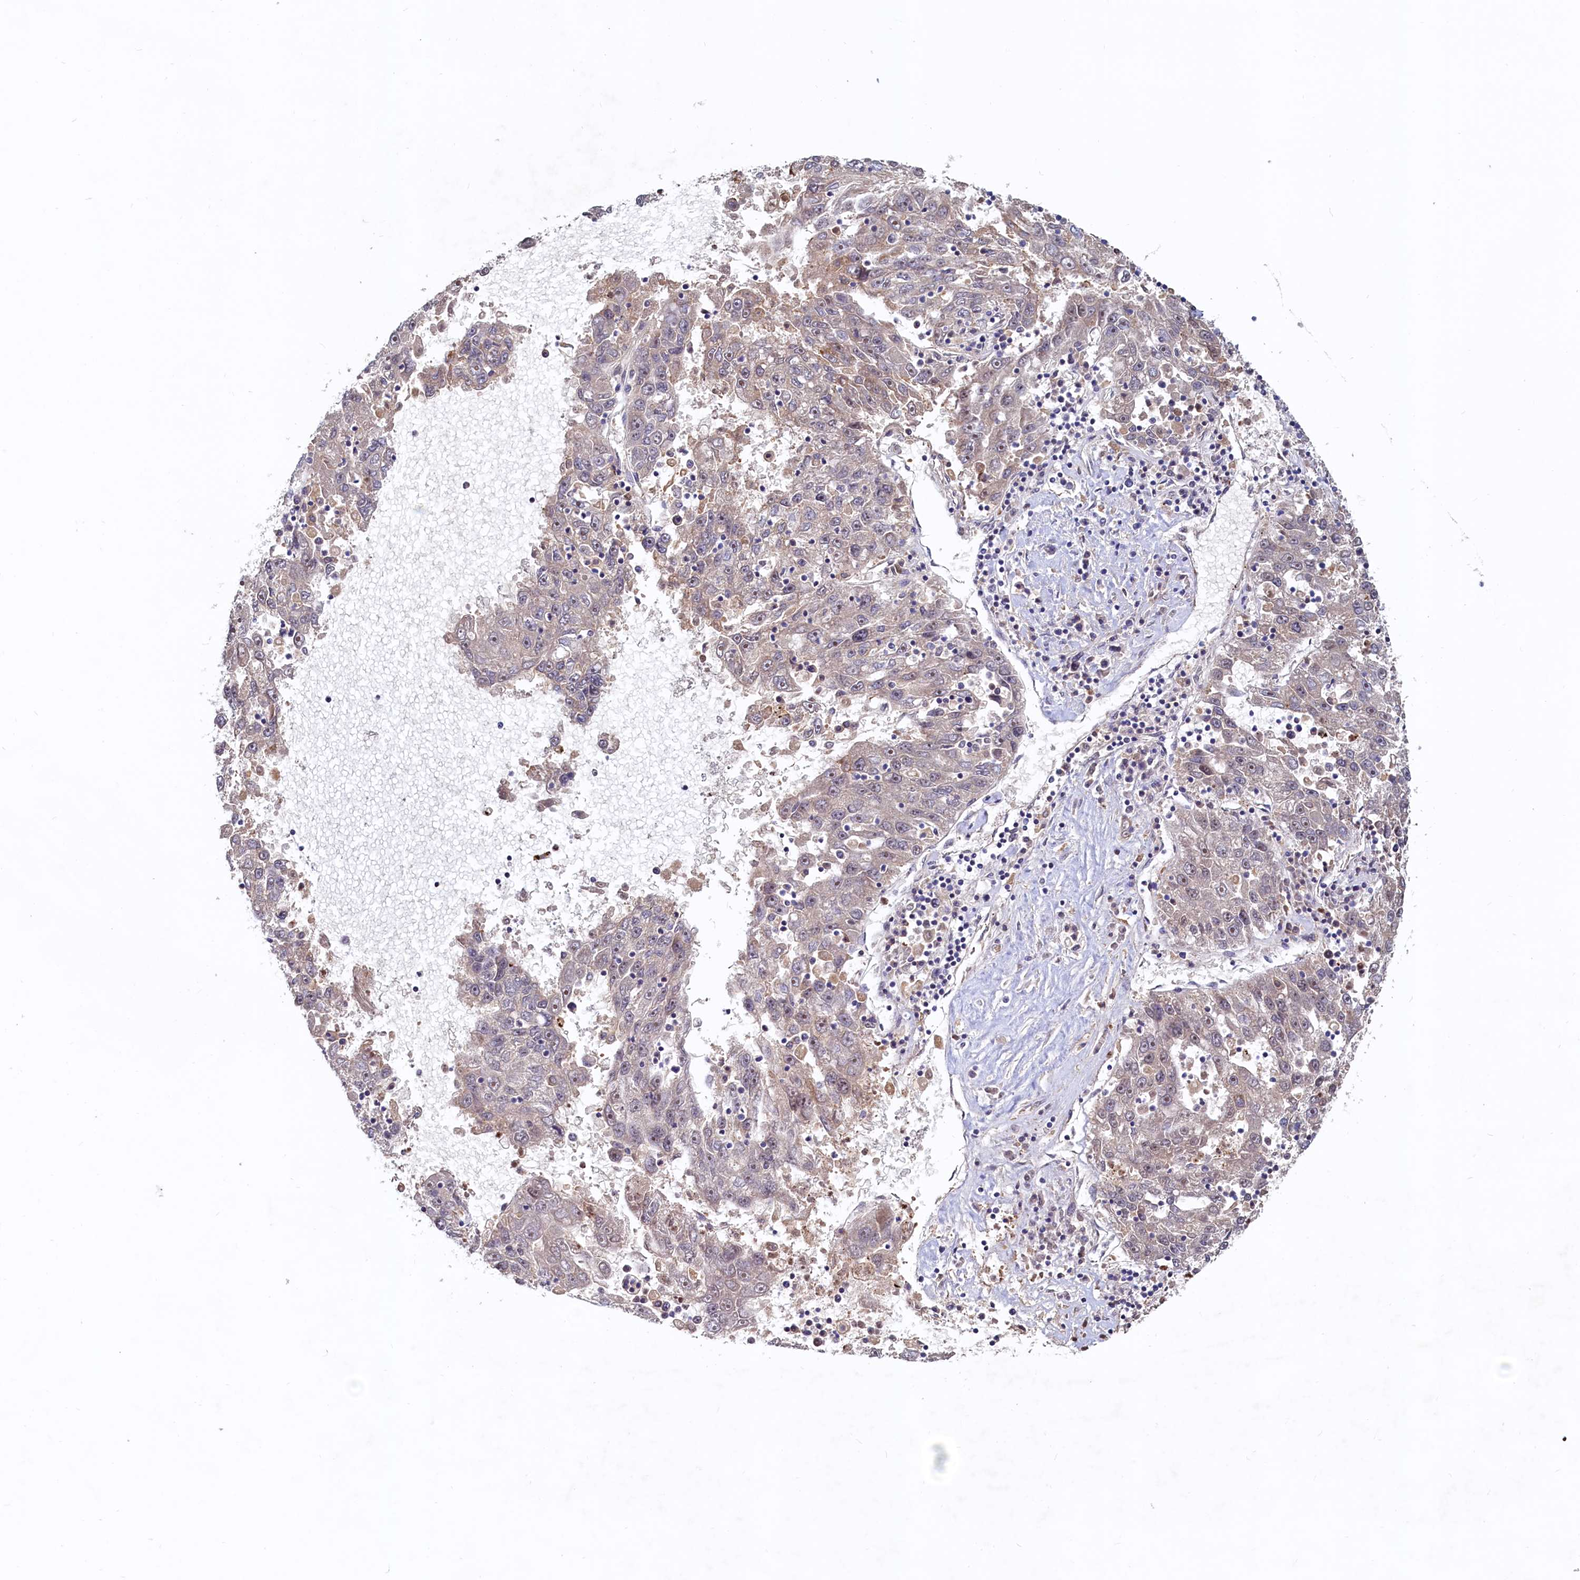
{"staining": {"intensity": "weak", "quantity": "<25%", "location": "cytoplasmic/membranous"}, "tissue": "liver cancer", "cell_type": "Tumor cells", "image_type": "cancer", "snomed": [{"axis": "morphology", "description": "Carcinoma, Hepatocellular, NOS"}, {"axis": "topography", "description": "Liver"}], "caption": "Liver cancer was stained to show a protein in brown. There is no significant positivity in tumor cells. The staining is performed using DAB (3,3'-diaminobenzidine) brown chromogen with nuclei counter-stained in using hematoxylin.", "gene": "RGS7BP", "patient": {"sex": "male", "age": 49}}